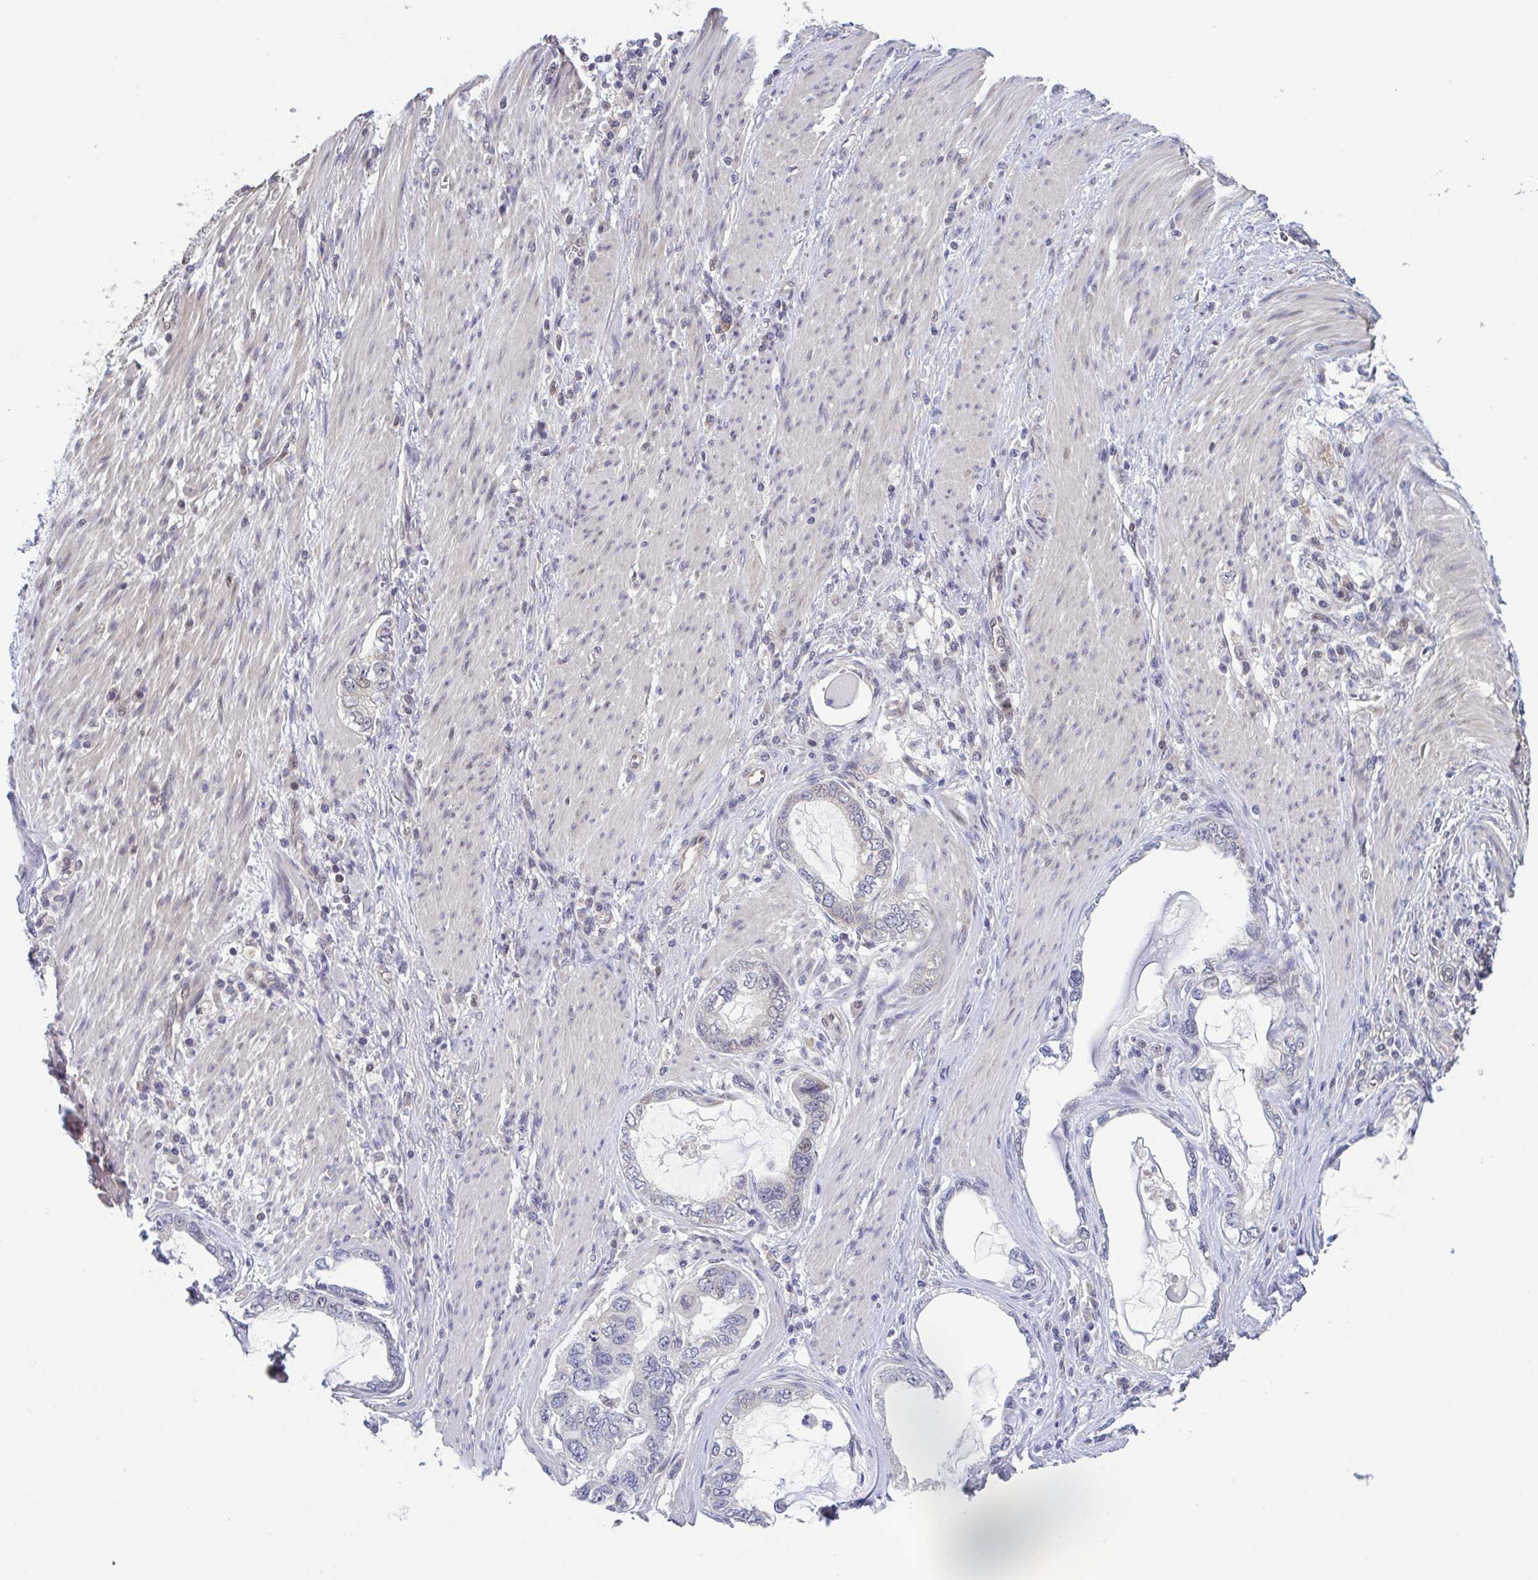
{"staining": {"intensity": "negative", "quantity": "none", "location": "none"}, "tissue": "stomach cancer", "cell_type": "Tumor cells", "image_type": "cancer", "snomed": [{"axis": "morphology", "description": "Adenocarcinoma, NOS"}, {"axis": "topography", "description": "Stomach, lower"}], "caption": "Stomach cancer was stained to show a protein in brown. There is no significant staining in tumor cells.", "gene": "RIOK1", "patient": {"sex": "female", "age": 93}}